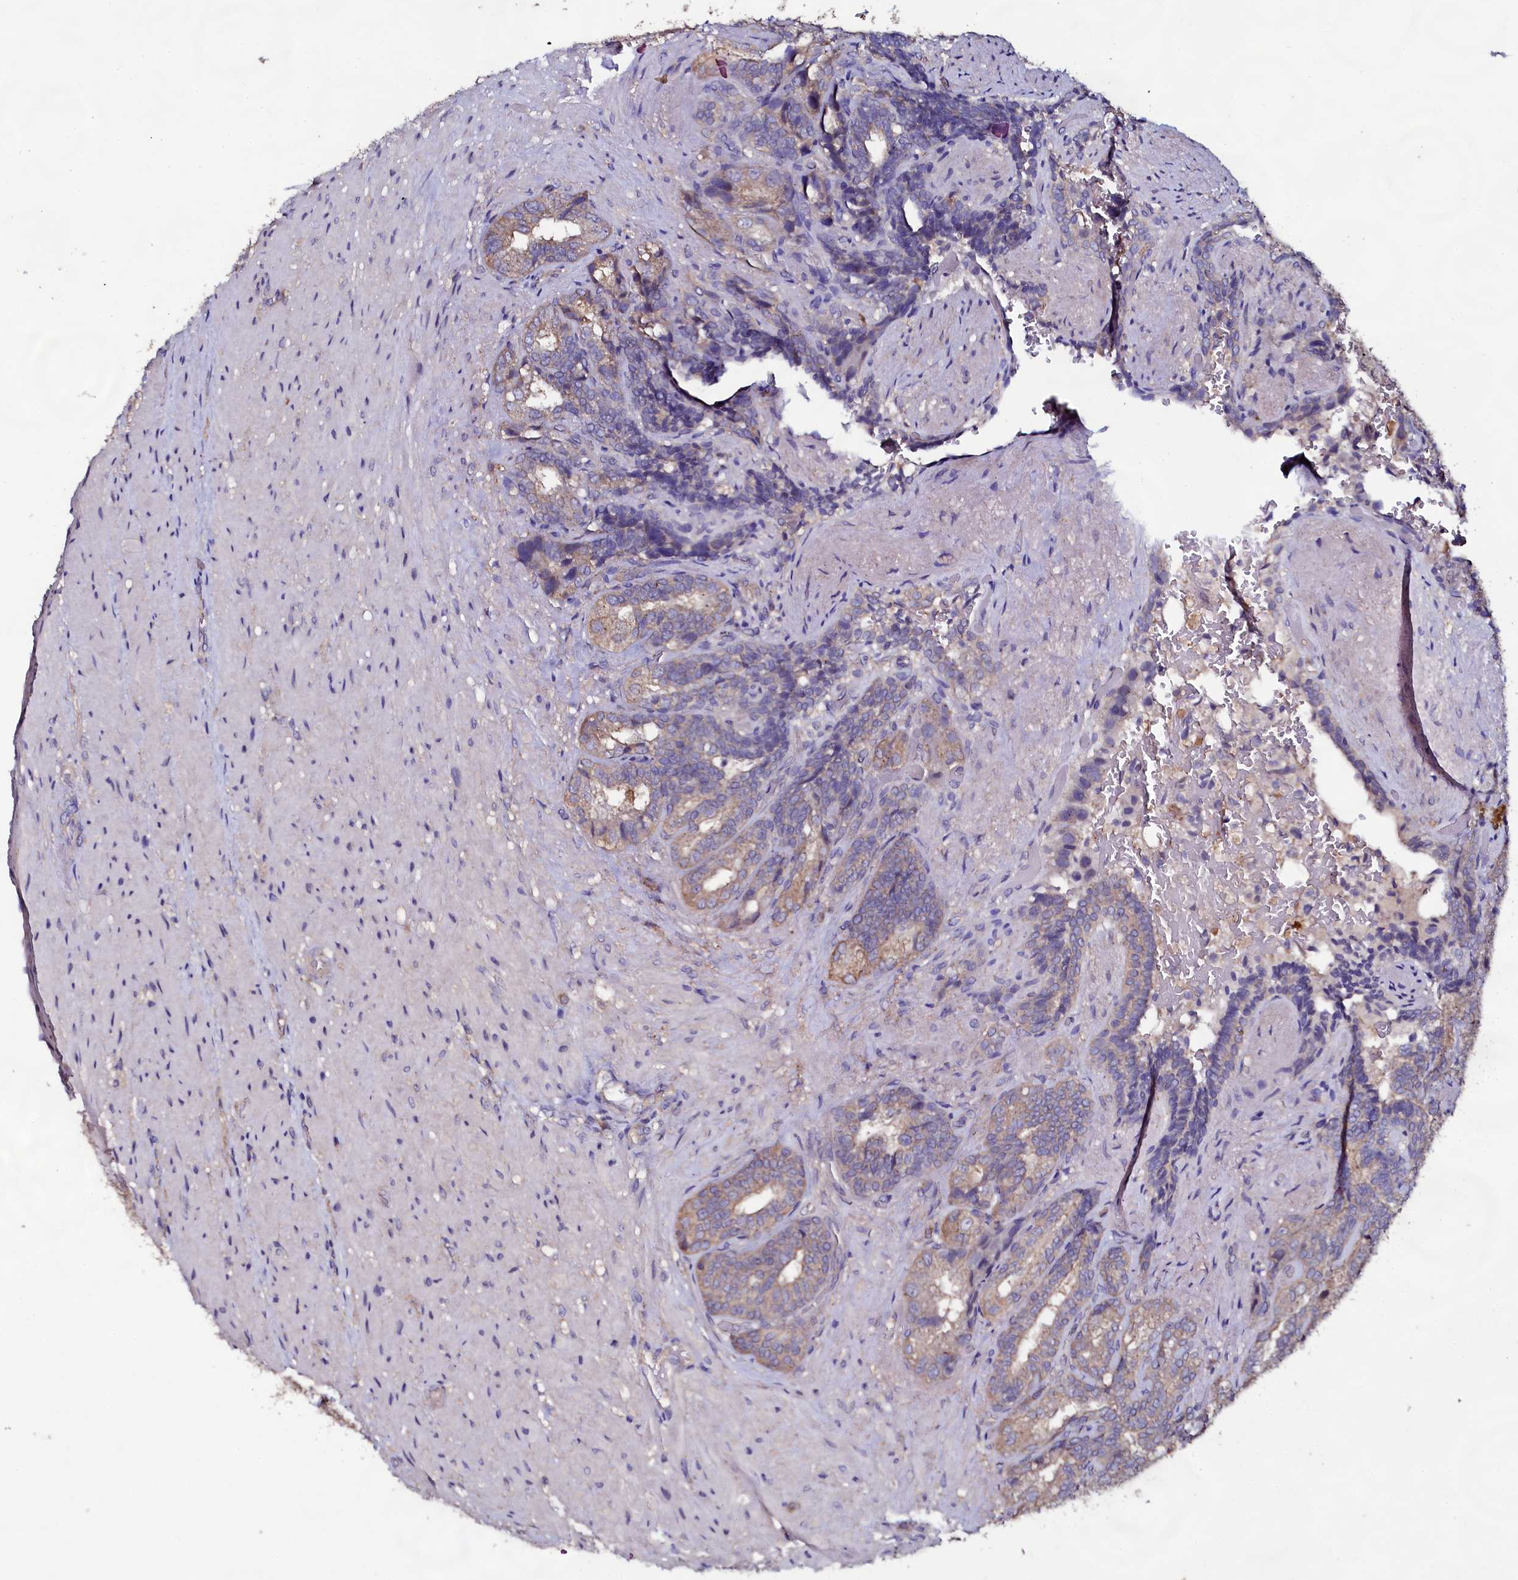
{"staining": {"intensity": "moderate", "quantity": "25%-75%", "location": "cytoplasmic/membranous"}, "tissue": "seminal vesicle", "cell_type": "Glandular cells", "image_type": "normal", "snomed": [{"axis": "morphology", "description": "Normal tissue, NOS"}, {"axis": "topography", "description": "Seminal veicle"}, {"axis": "topography", "description": "Peripheral nerve tissue"}], "caption": "High-power microscopy captured an immunohistochemistry (IHC) photomicrograph of benign seminal vesicle, revealing moderate cytoplasmic/membranous expression in about 25%-75% of glandular cells.", "gene": "USPL1", "patient": {"sex": "male", "age": 63}}